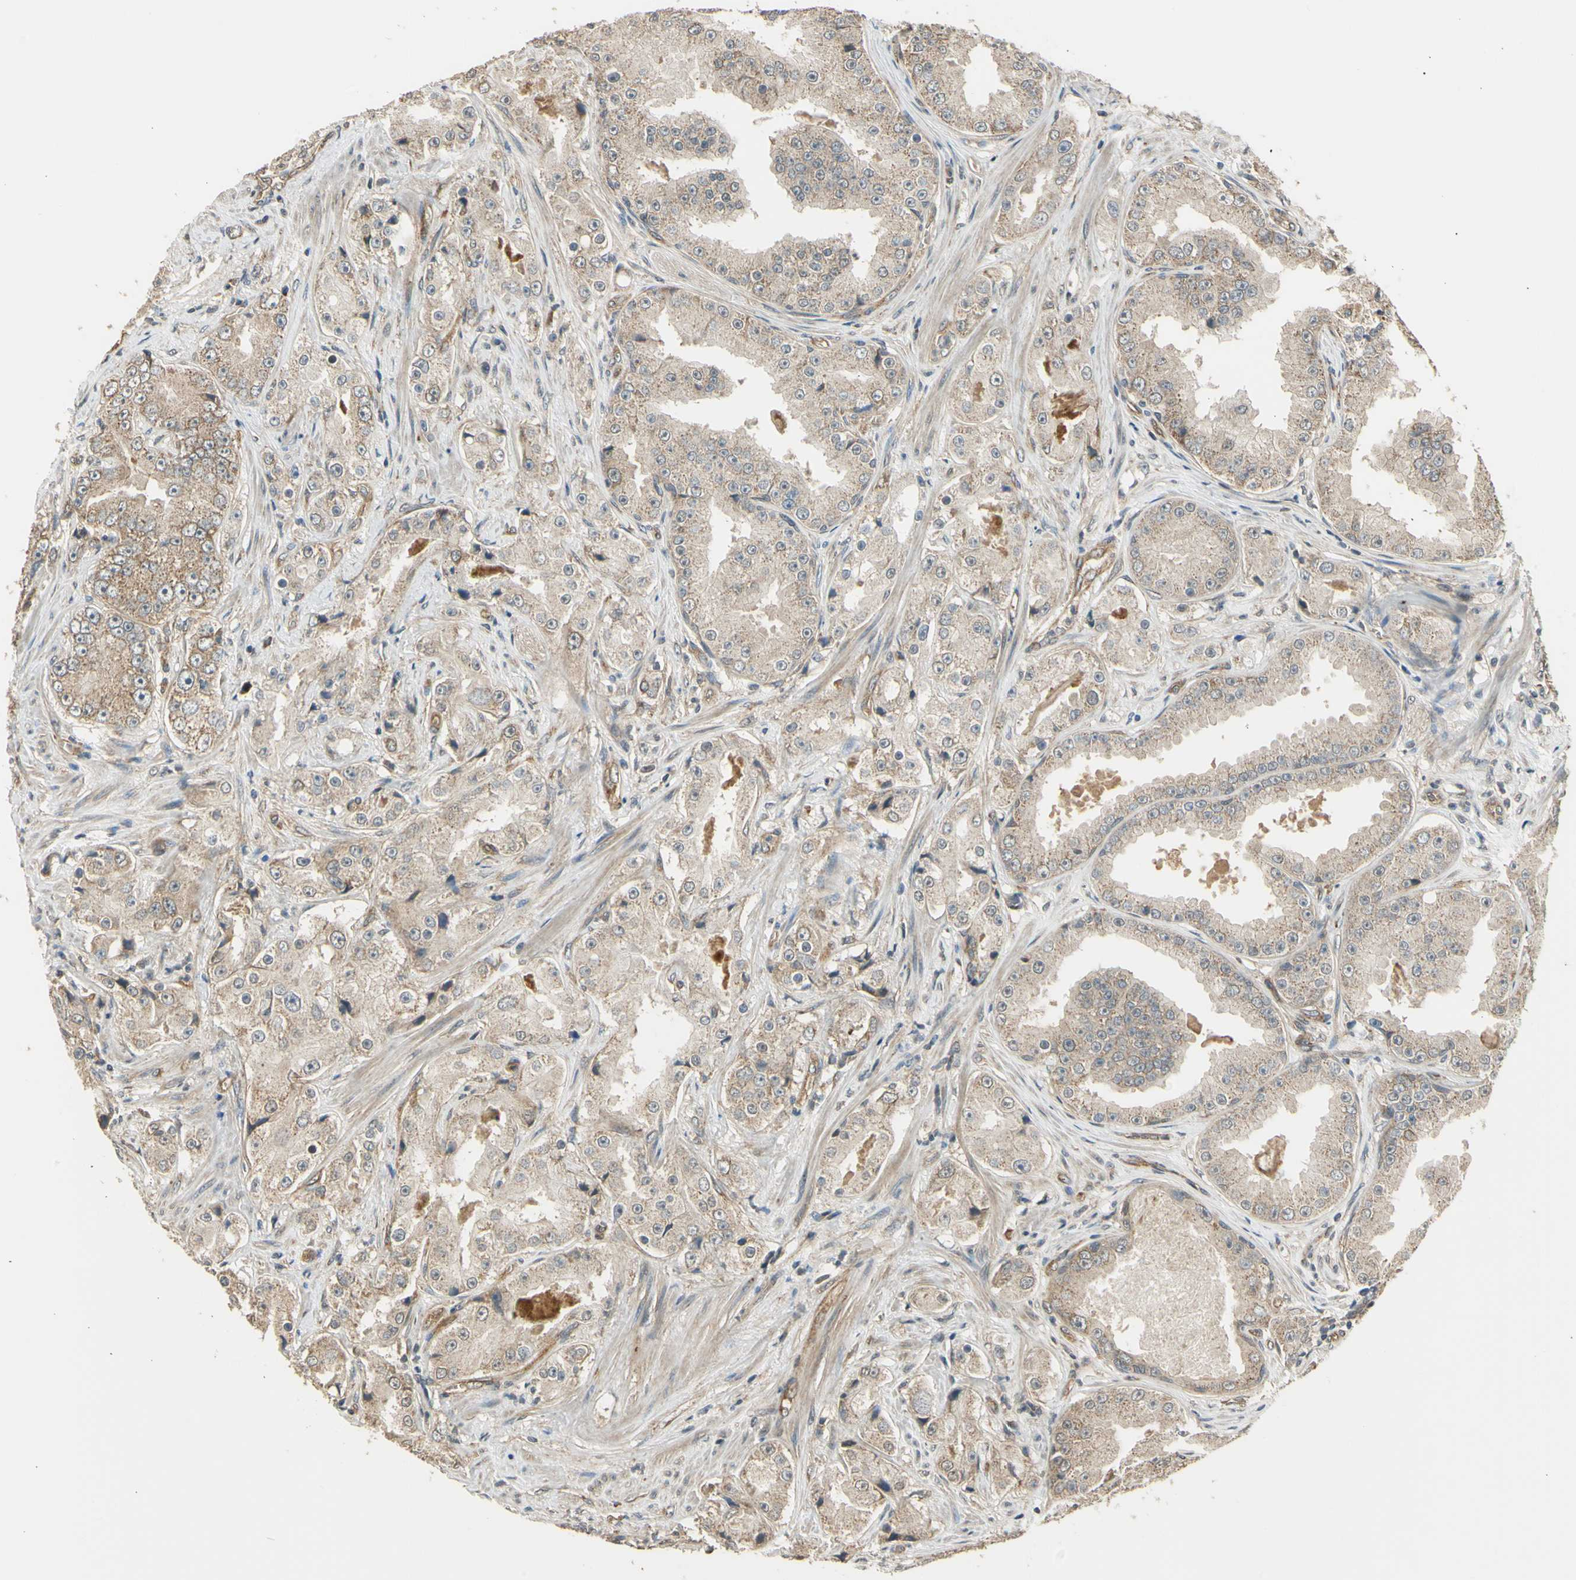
{"staining": {"intensity": "weak", "quantity": ">75%", "location": "cytoplasmic/membranous"}, "tissue": "prostate cancer", "cell_type": "Tumor cells", "image_type": "cancer", "snomed": [{"axis": "morphology", "description": "Adenocarcinoma, High grade"}, {"axis": "topography", "description": "Prostate"}], "caption": "Human prostate high-grade adenocarcinoma stained with a brown dye shows weak cytoplasmic/membranous positive staining in approximately >75% of tumor cells.", "gene": "EFNB2", "patient": {"sex": "male", "age": 73}}